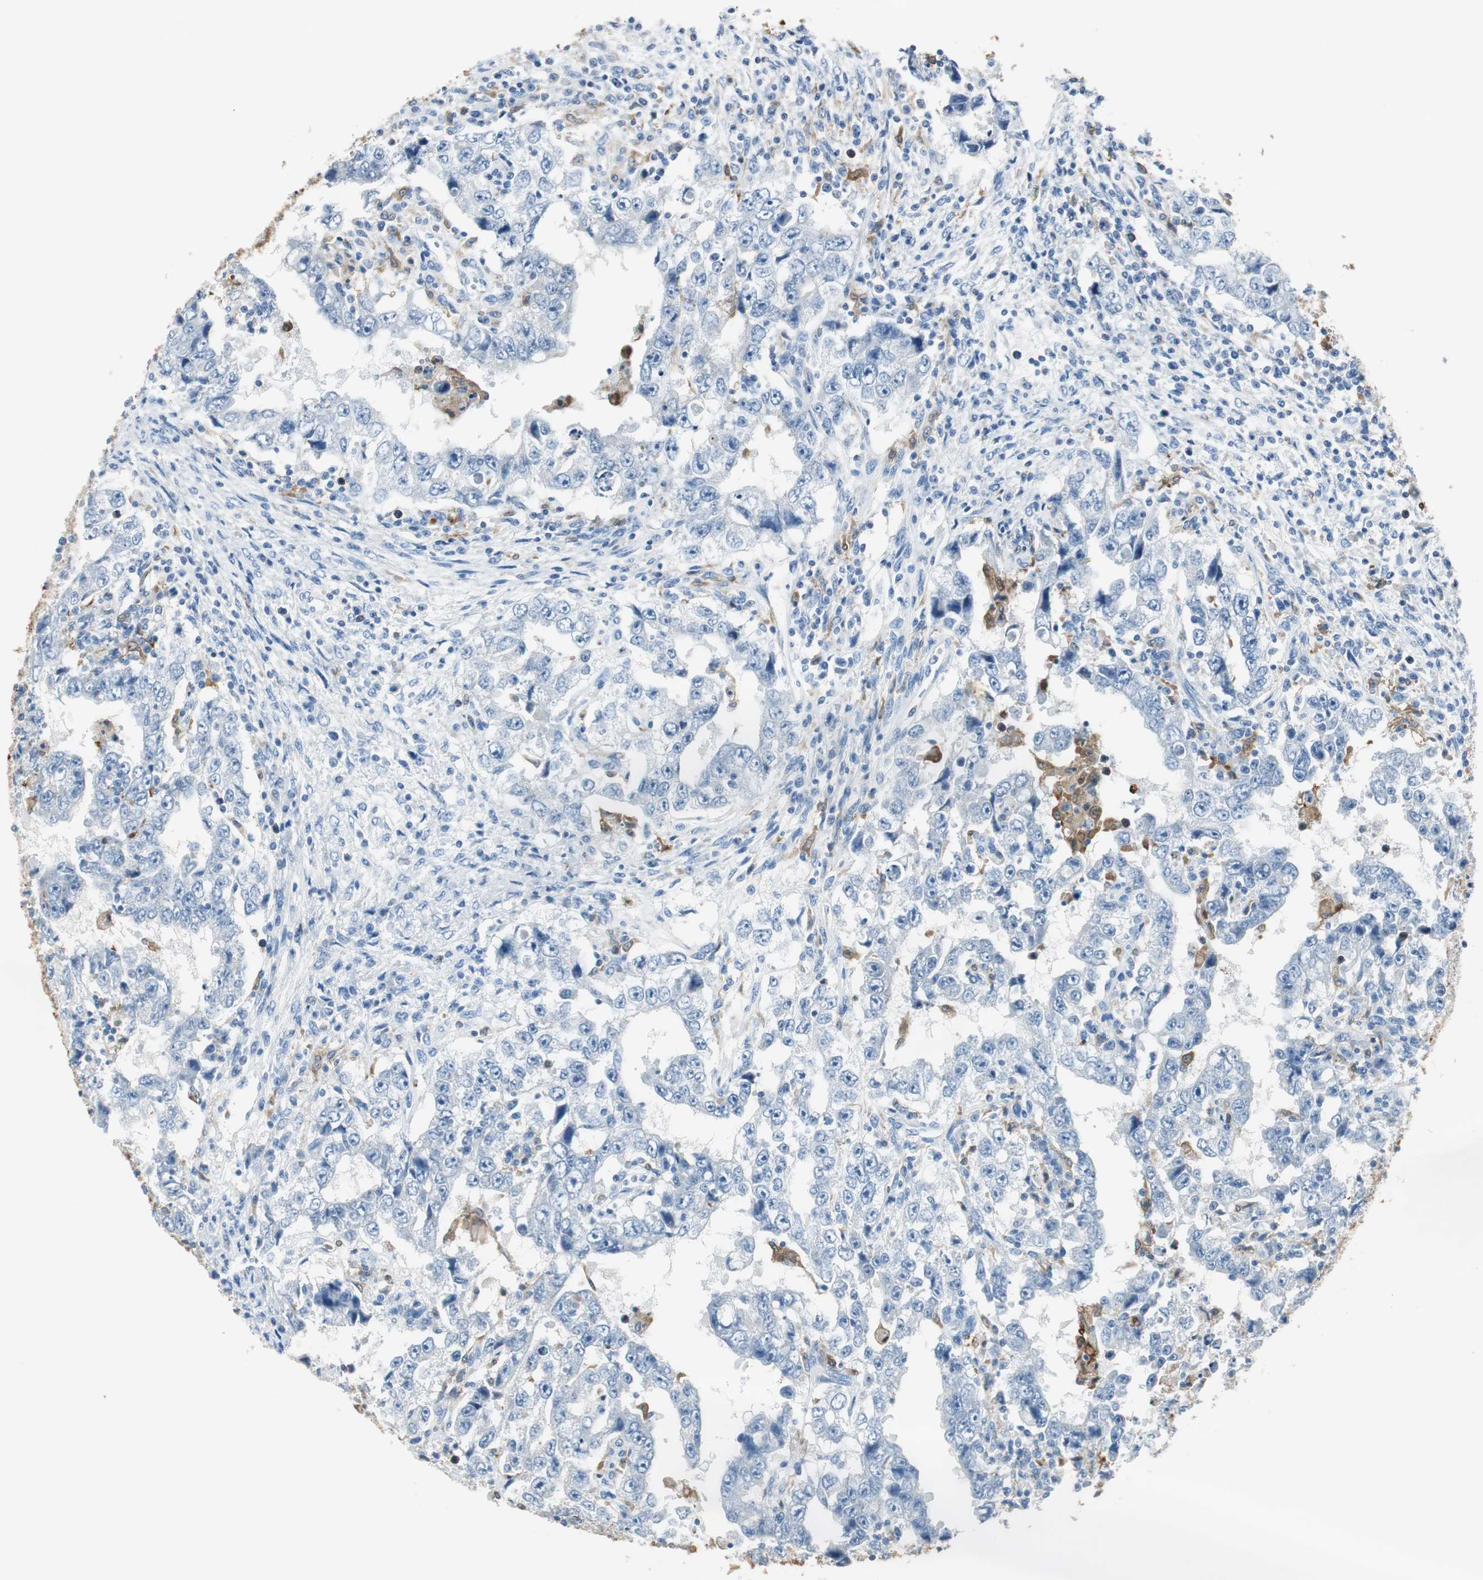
{"staining": {"intensity": "negative", "quantity": "none", "location": "none"}, "tissue": "testis cancer", "cell_type": "Tumor cells", "image_type": "cancer", "snomed": [{"axis": "morphology", "description": "Carcinoma, Embryonal, NOS"}, {"axis": "topography", "description": "Testis"}], "caption": "The photomicrograph demonstrates no staining of tumor cells in embryonal carcinoma (testis).", "gene": "FBP1", "patient": {"sex": "male", "age": 26}}